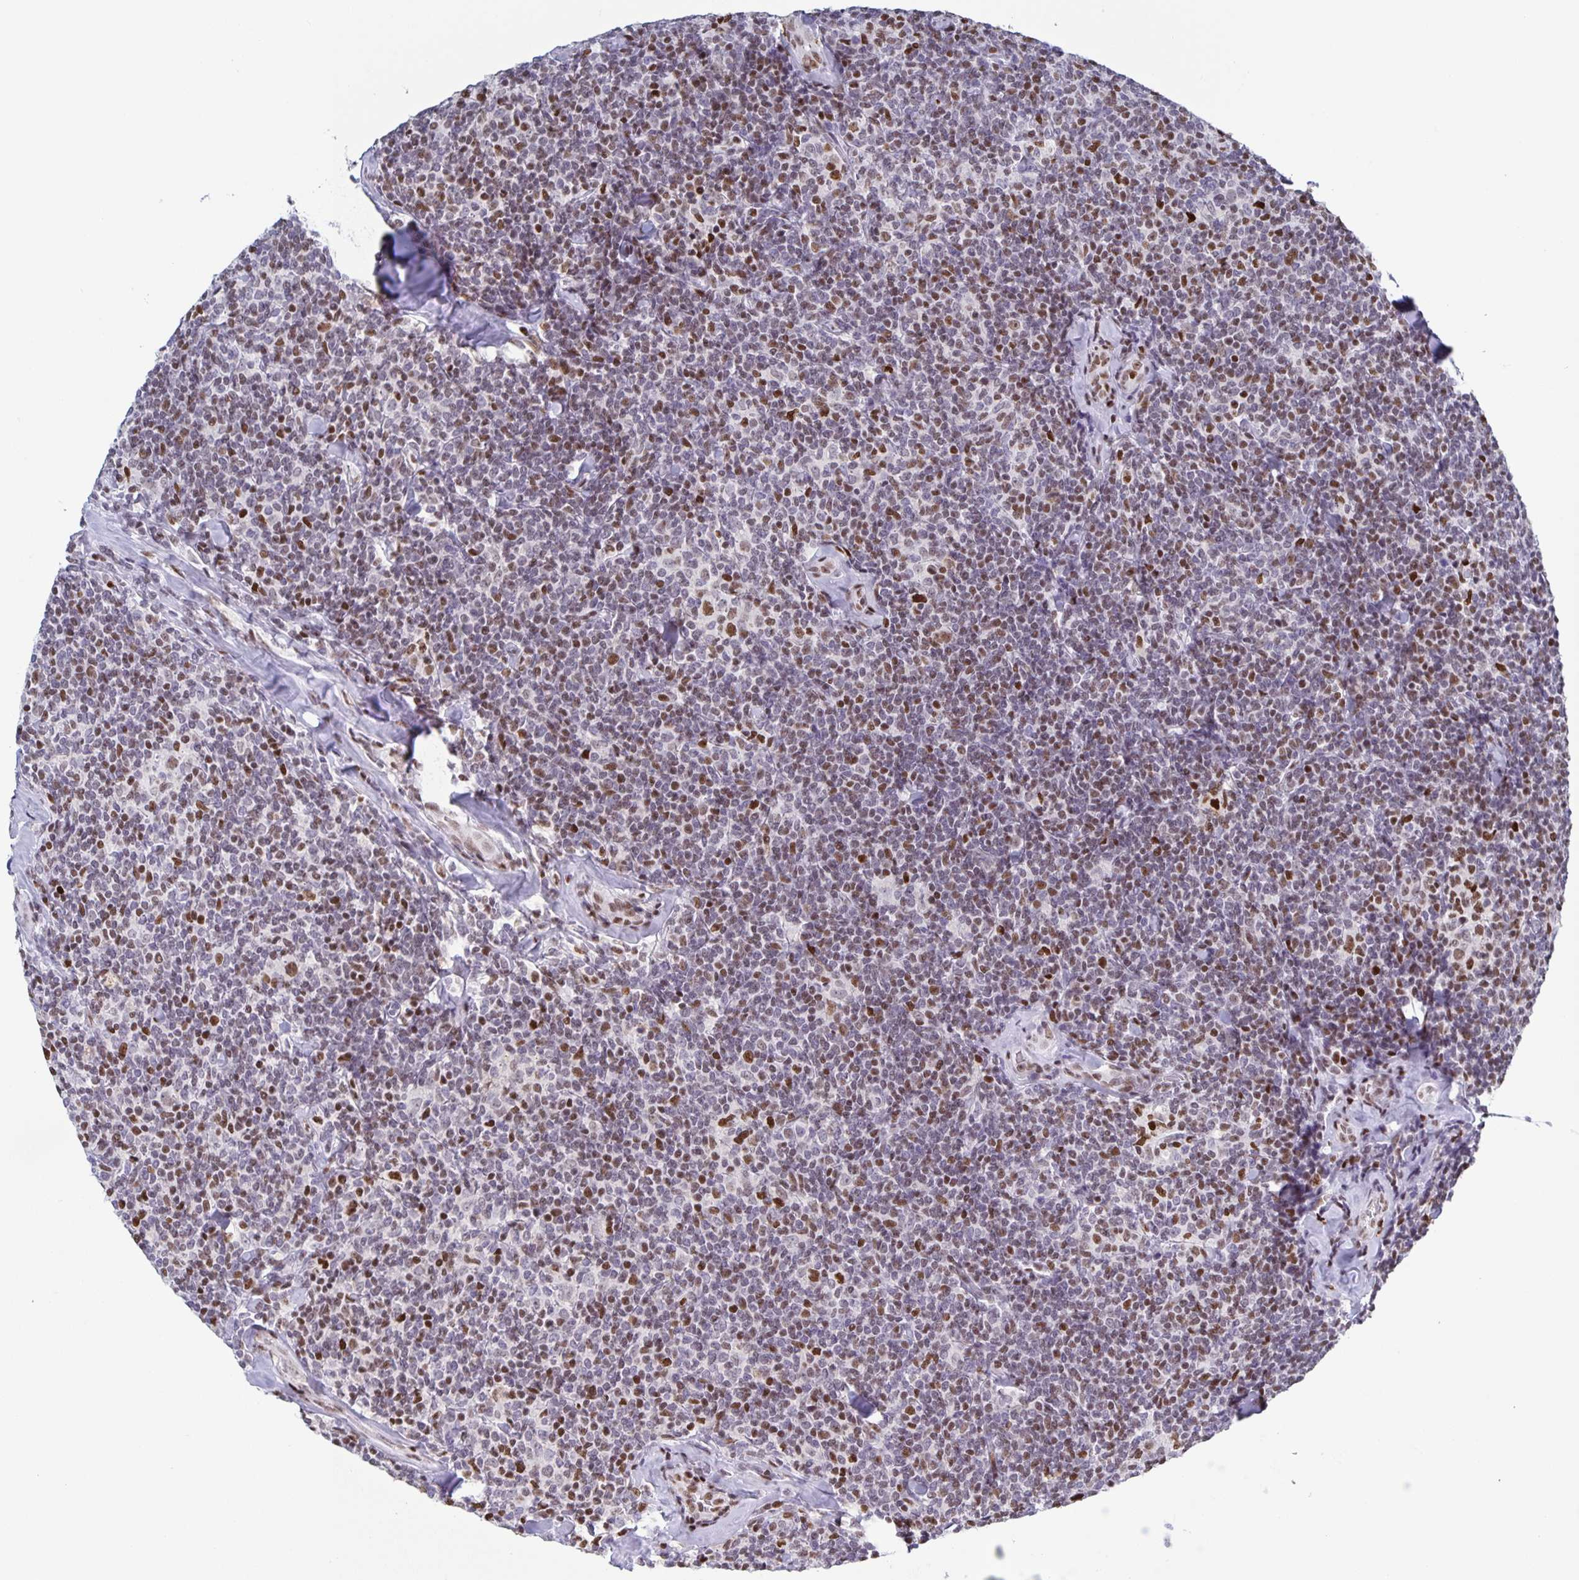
{"staining": {"intensity": "moderate", "quantity": "25%-75%", "location": "nuclear"}, "tissue": "lymphoma", "cell_type": "Tumor cells", "image_type": "cancer", "snomed": [{"axis": "morphology", "description": "Malignant lymphoma, non-Hodgkin's type, Low grade"}, {"axis": "topography", "description": "Lymph node"}], "caption": "Lymphoma stained for a protein demonstrates moderate nuclear positivity in tumor cells.", "gene": "JUND", "patient": {"sex": "female", "age": 56}}